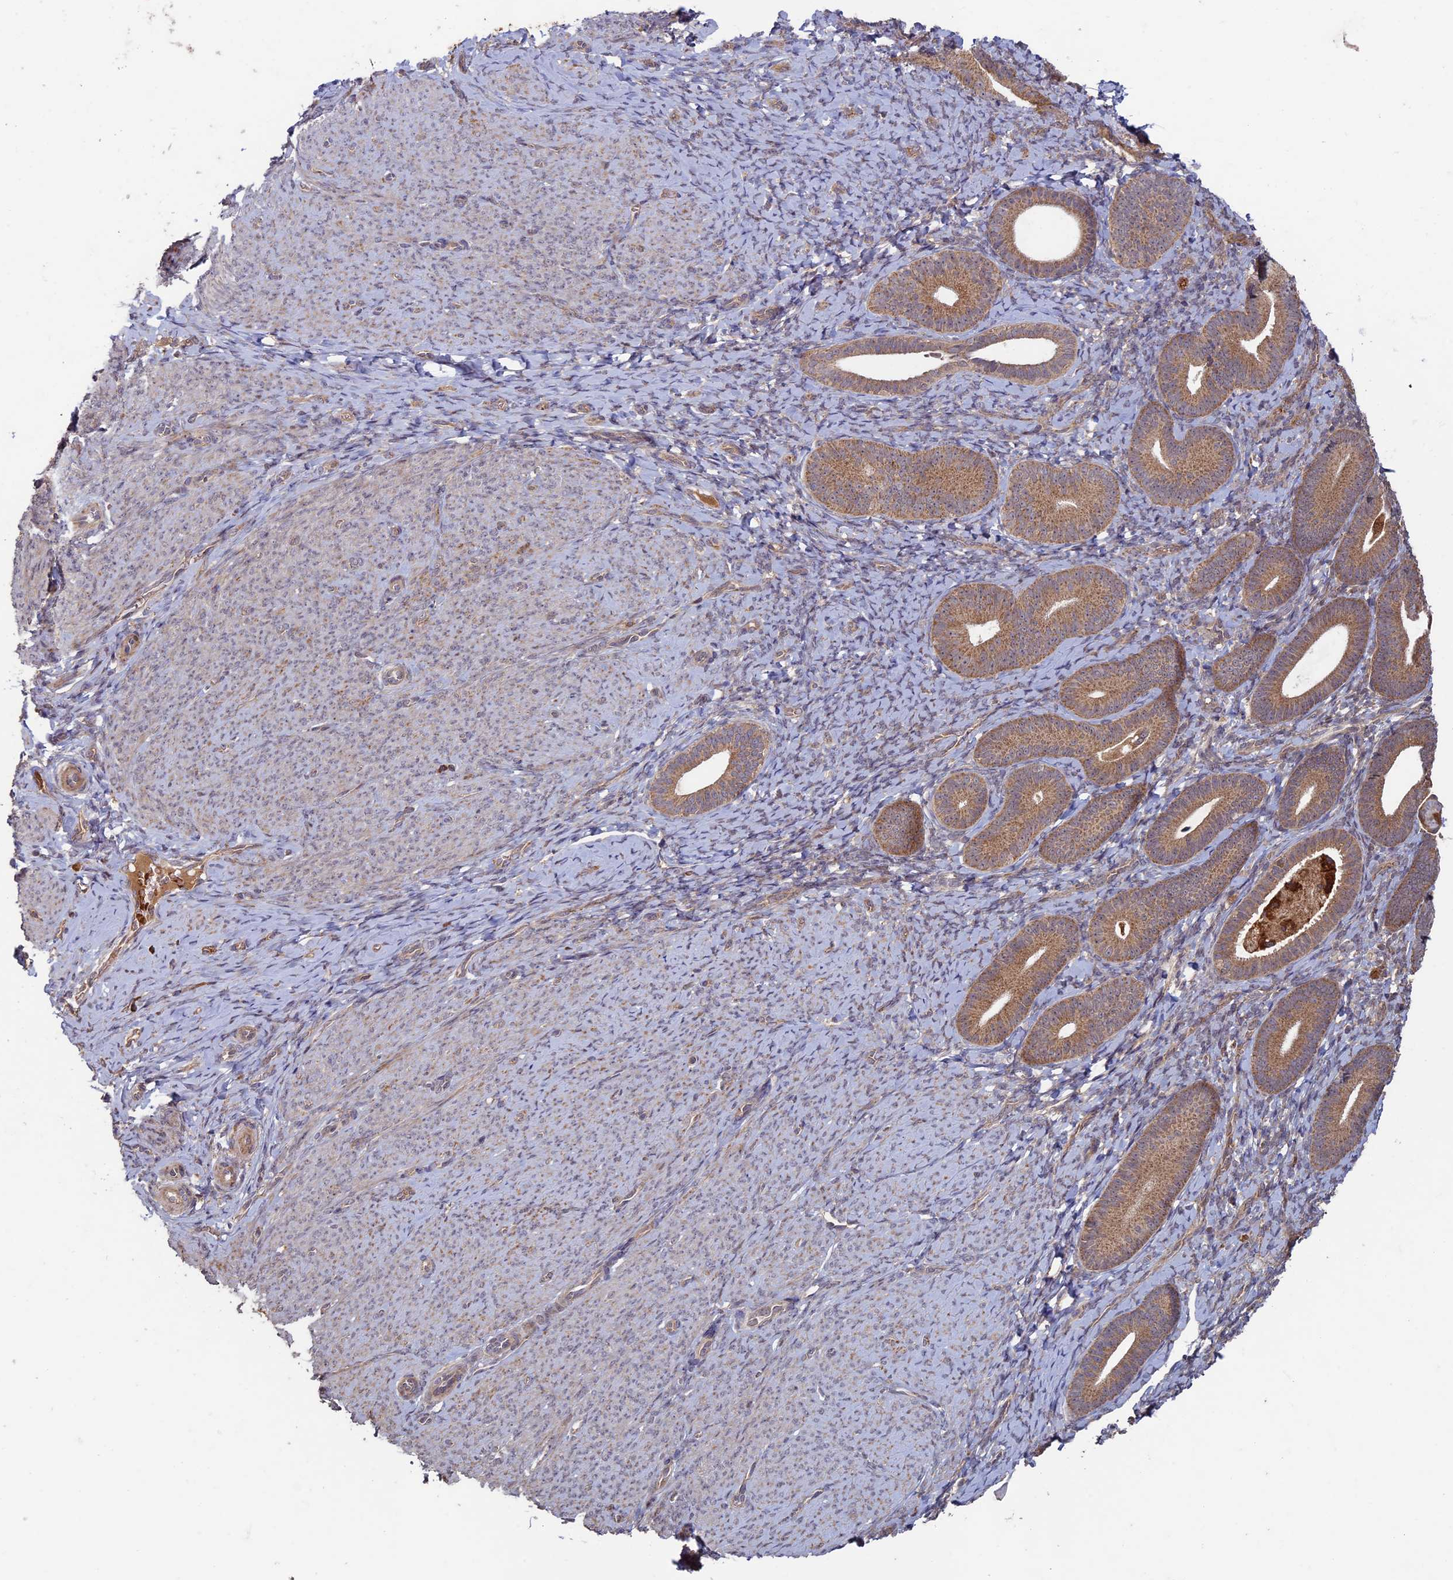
{"staining": {"intensity": "negative", "quantity": "none", "location": "none"}, "tissue": "endometrium", "cell_type": "Cells in endometrial stroma", "image_type": "normal", "snomed": [{"axis": "morphology", "description": "Normal tissue, NOS"}, {"axis": "topography", "description": "Endometrium"}], "caption": "Immunohistochemistry (IHC) image of normal human endometrium stained for a protein (brown), which demonstrates no positivity in cells in endometrial stroma.", "gene": "RCCD1", "patient": {"sex": "female", "age": 65}}